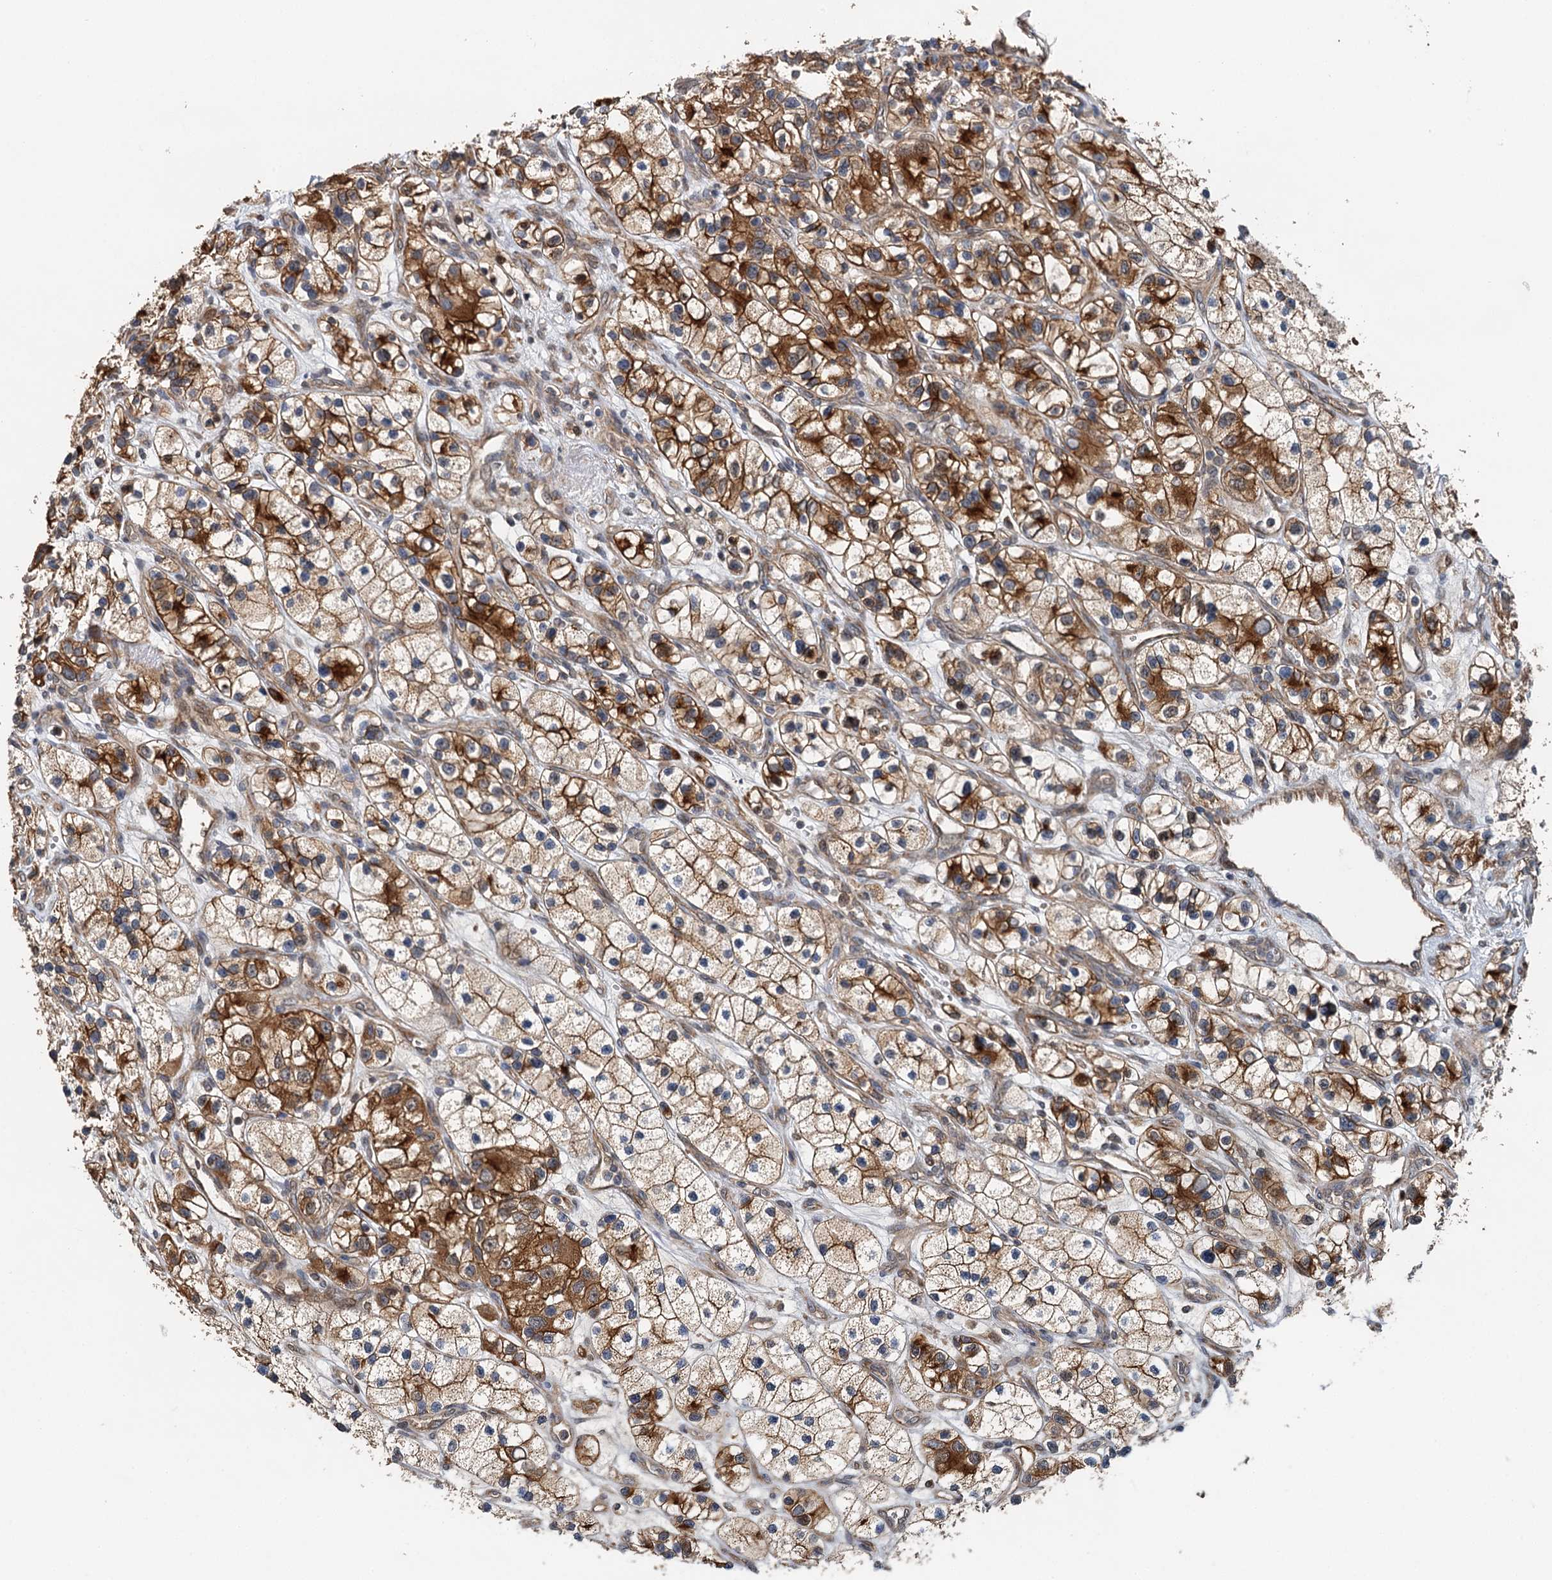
{"staining": {"intensity": "strong", "quantity": "25%-75%", "location": "cytoplasmic/membranous"}, "tissue": "renal cancer", "cell_type": "Tumor cells", "image_type": "cancer", "snomed": [{"axis": "morphology", "description": "Adenocarcinoma, NOS"}, {"axis": "topography", "description": "Kidney"}], "caption": "Brown immunohistochemical staining in renal cancer (adenocarcinoma) reveals strong cytoplasmic/membranous positivity in approximately 25%-75% of tumor cells. (DAB (3,3'-diaminobenzidine) = brown stain, brightfield microscopy at high magnification).", "gene": "LRRK2", "patient": {"sex": "female", "age": 57}}